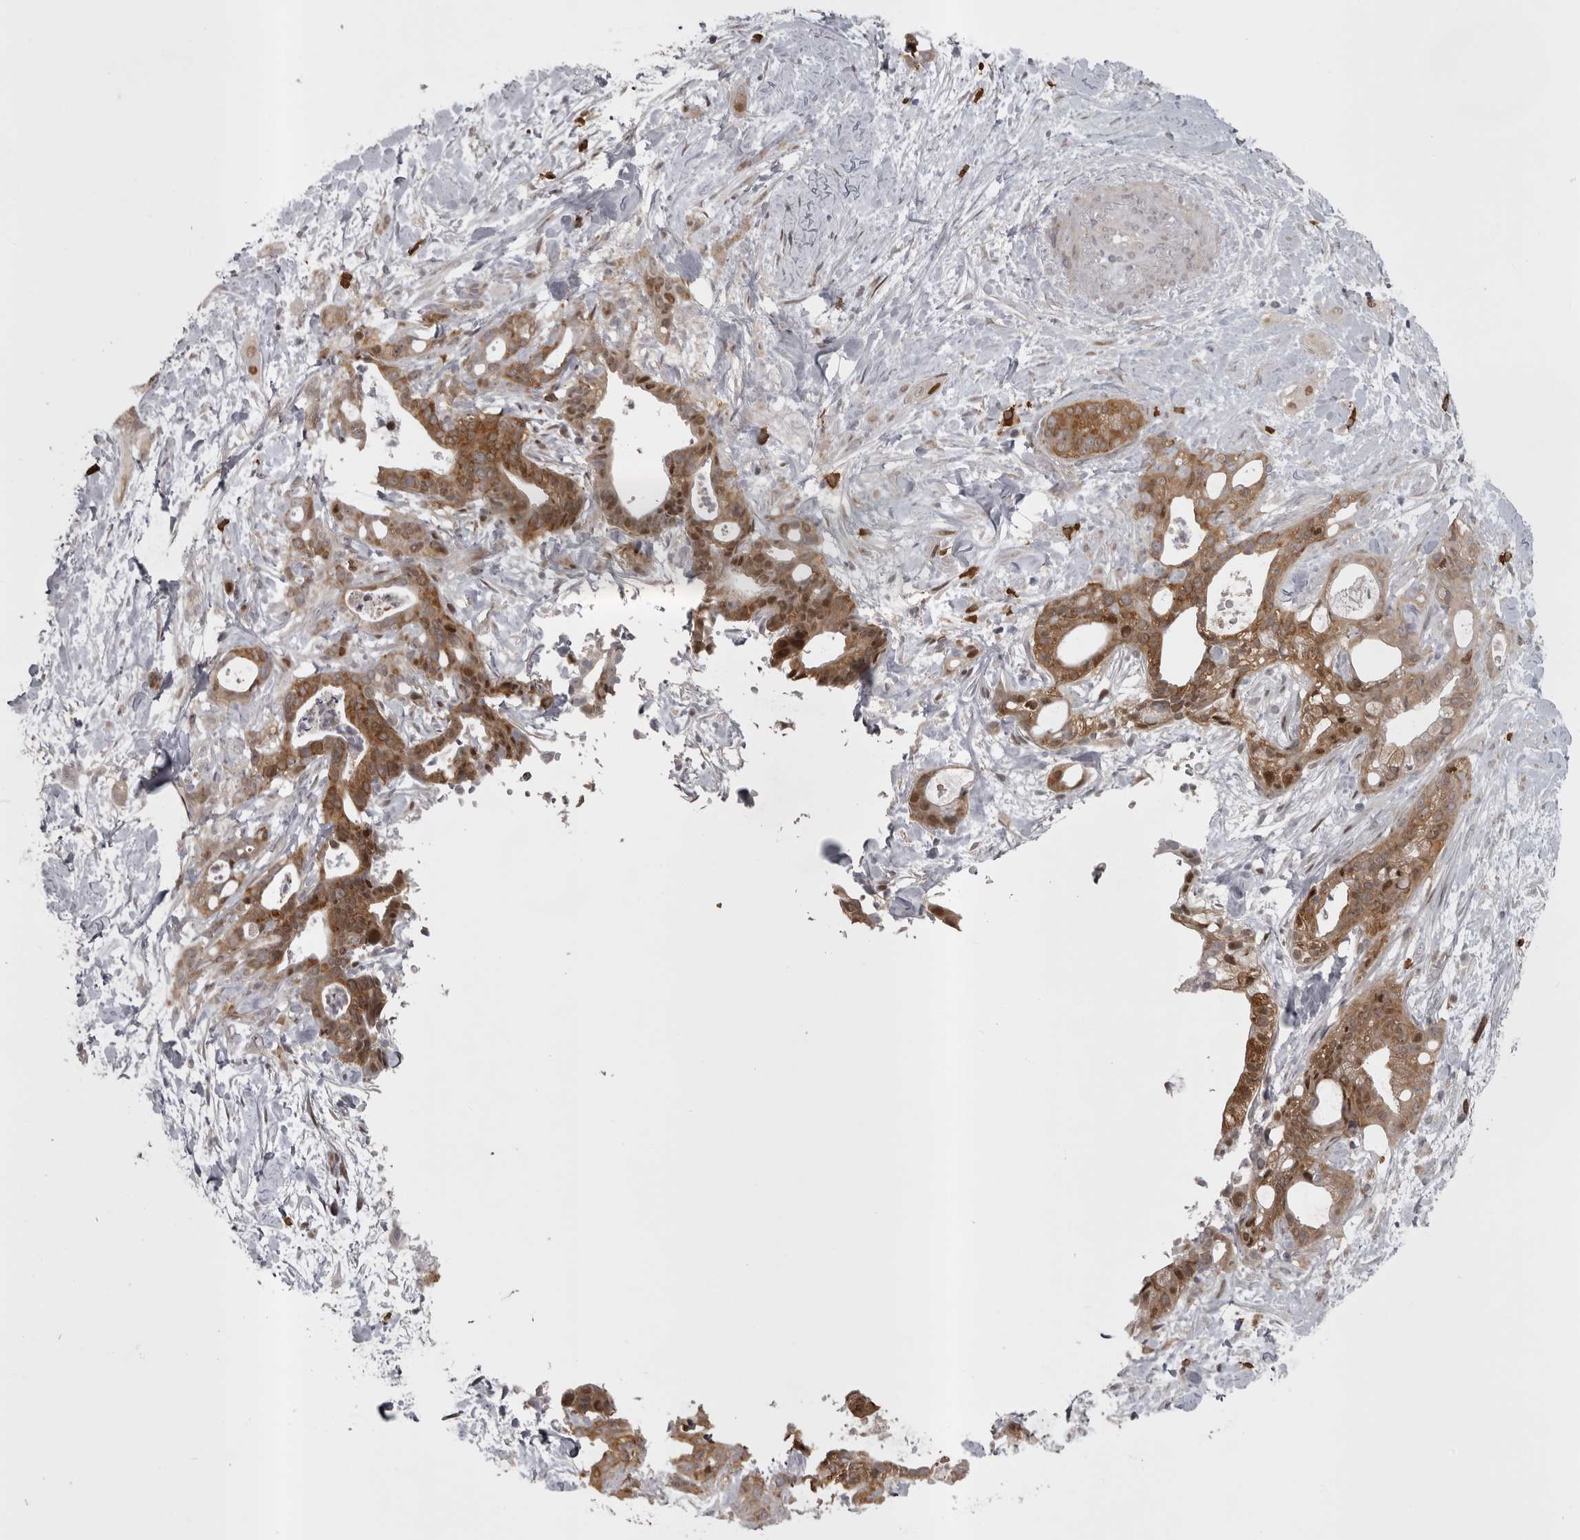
{"staining": {"intensity": "moderate", "quantity": ">75%", "location": "cytoplasmic/membranous,nuclear"}, "tissue": "pancreatic cancer", "cell_type": "Tumor cells", "image_type": "cancer", "snomed": [{"axis": "morphology", "description": "Adenocarcinoma, NOS"}, {"axis": "topography", "description": "Pancreas"}], "caption": "Immunohistochemical staining of adenocarcinoma (pancreatic) reveals medium levels of moderate cytoplasmic/membranous and nuclear protein expression in about >75% of tumor cells.", "gene": "SNX16", "patient": {"sex": "male", "age": 58}}